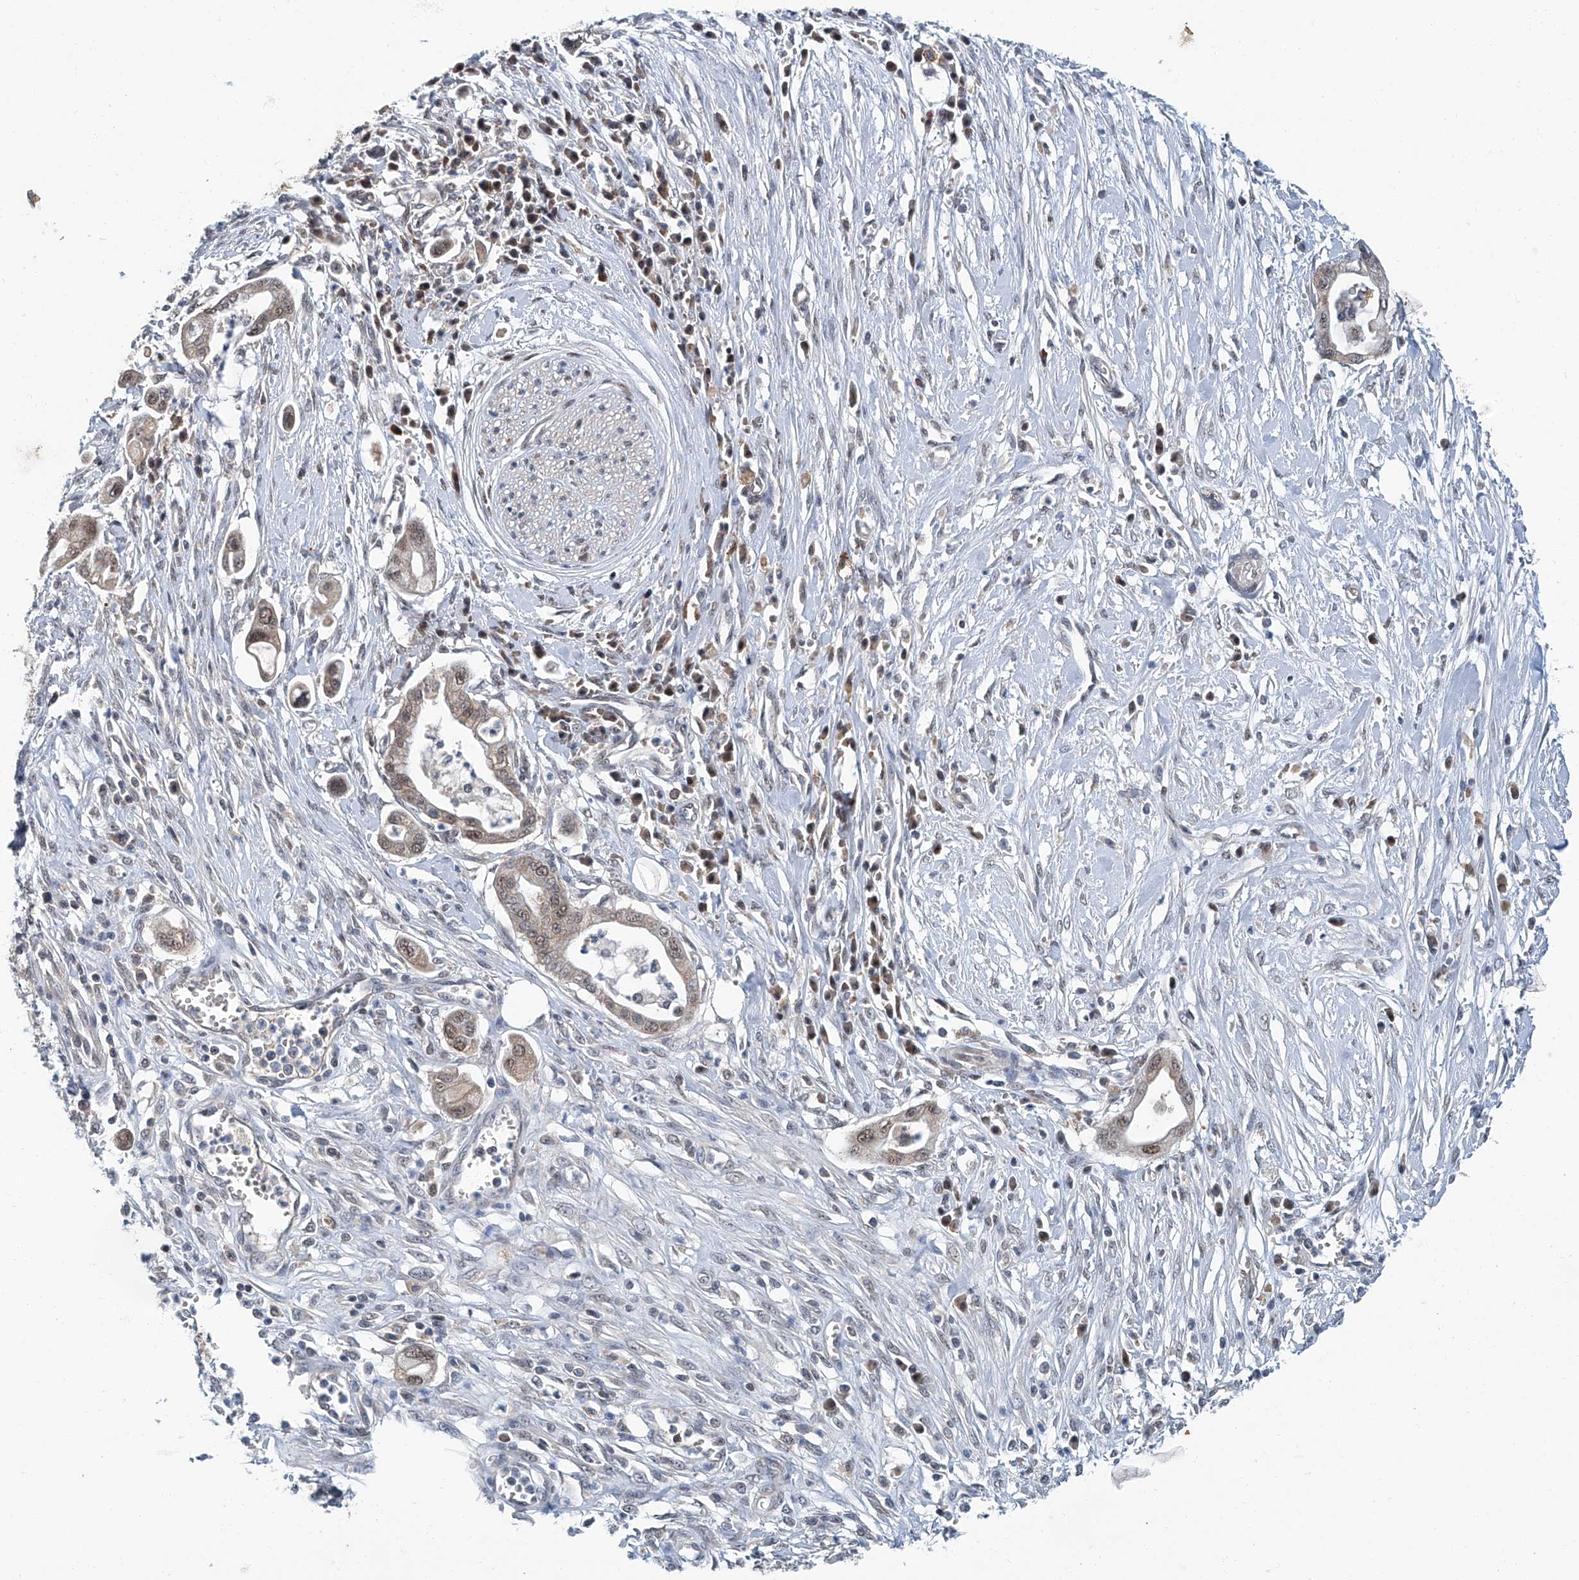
{"staining": {"intensity": "weak", "quantity": ">75%", "location": "cytoplasmic/membranous,nuclear"}, "tissue": "pancreatic cancer", "cell_type": "Tumor cells", "image_type": "cancer", "snomed": [{"axis": "morphology", "description": "Adenocarcinoma, NOS"}, {"axis": "topography", "description": "Pancreas"}], "caption": "A photomicrograph showing weak cytoplasmic/membranous and nuclear positivity in approximately >75% of tumor cells in pancreatic adenocarcinoma, as visualized by brown immunohistochemical staining.", "gene": "CLK1", "patient": {"sex": "male", "age": 68}}